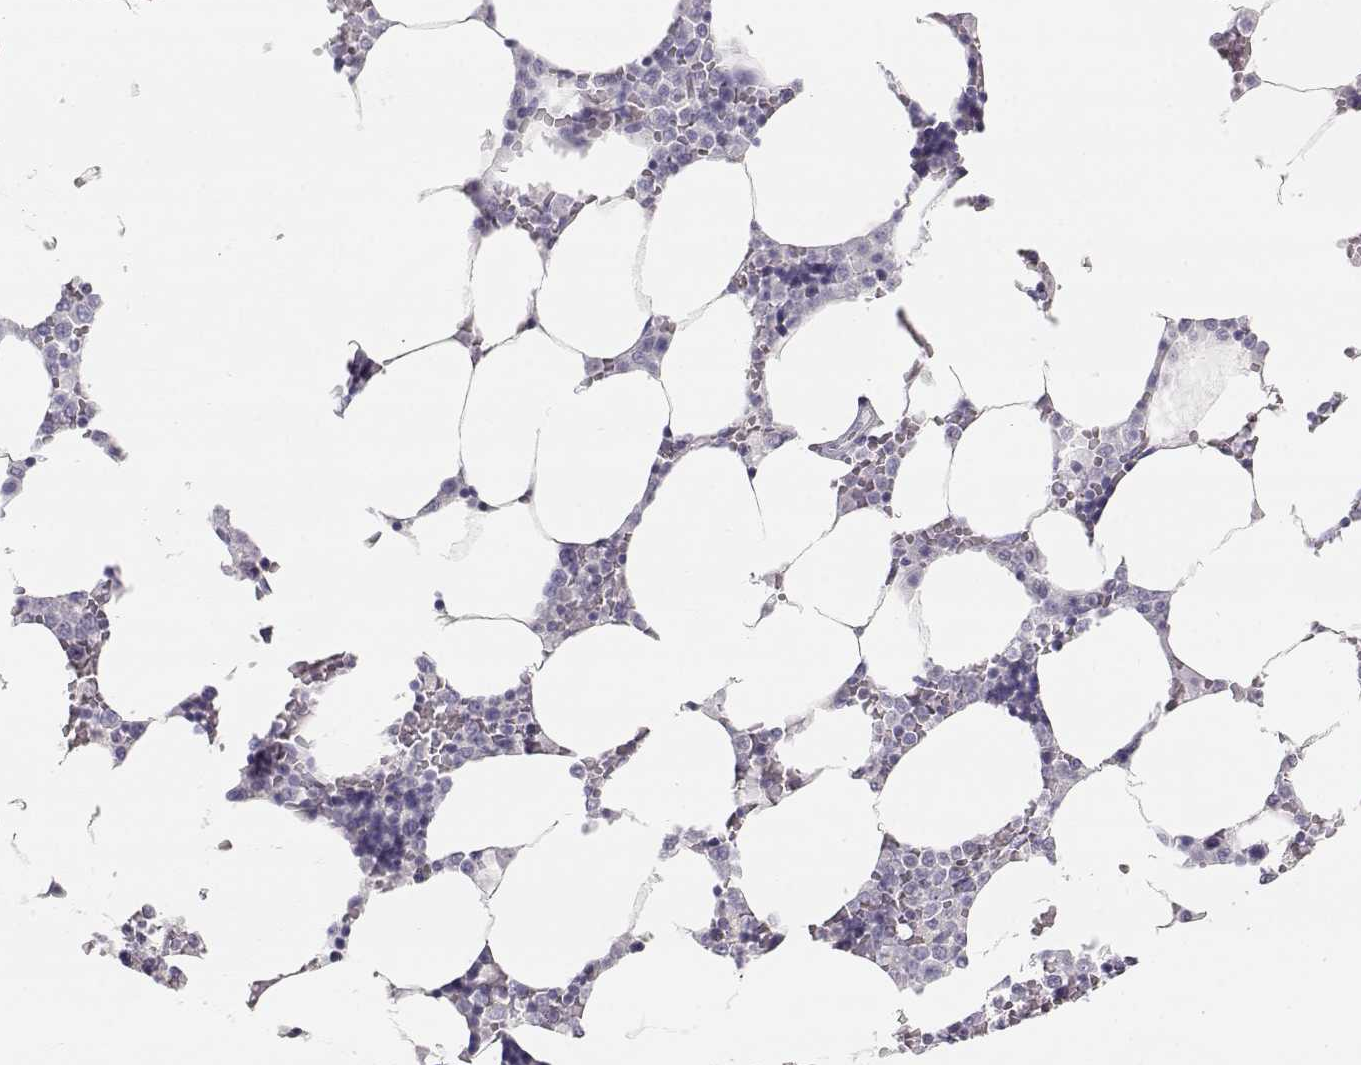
{"staining": {"intensity": "negative", "quantity": "none", "location": "none"}, "tissue": "bone marrow", "cell_type": "Hematopoietic cells", "image_type": "normal", "snomed": [{"axis": "morphology", "description": "Normal tissue, NOS"}, {"axis": "topography", "description": "Bone marrow"}], "caption": "Immunohistochemistry of benign human bone marrow displays no positivity in hematopoietic cells.", "gene": "LEPR", "patient": {"sex": "male", "age": 63}}